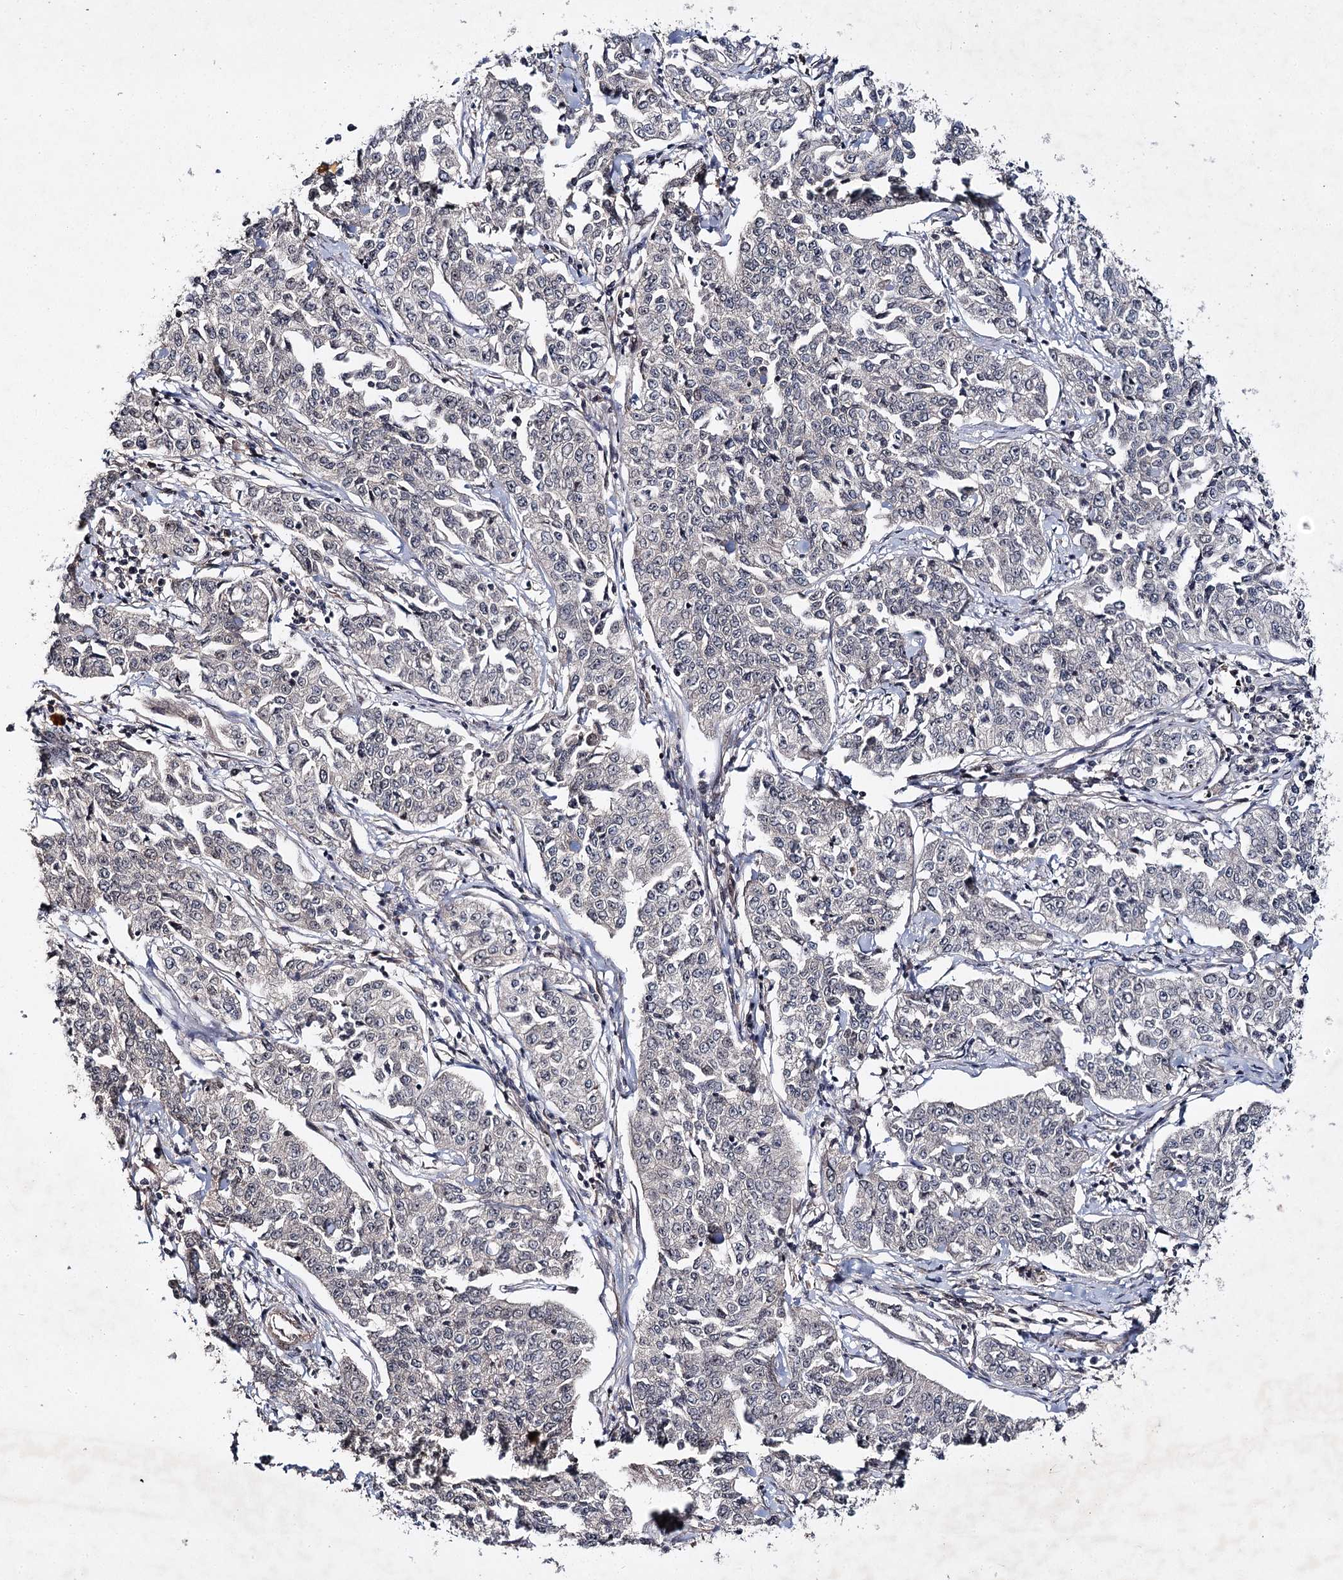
{"staining": {"intensity": "negative", "quantity": "none", "location": "none"}, "tissue": "cervical cancer", "cell_type": "Tumor cells", "image_type": "cancer", "snomed": [{"axis": "morphology", "description": "Squamous cell carcinoma, NOS"}, {"axis": "topography", "description": "Cervix"}], "caption": "The photomicrograph demonstrates no staining of tumor cells in squamous cell carcinoma (cervical).", "gene": "DCUN1D4", "patient": {"sex": "female", "age": 35}}